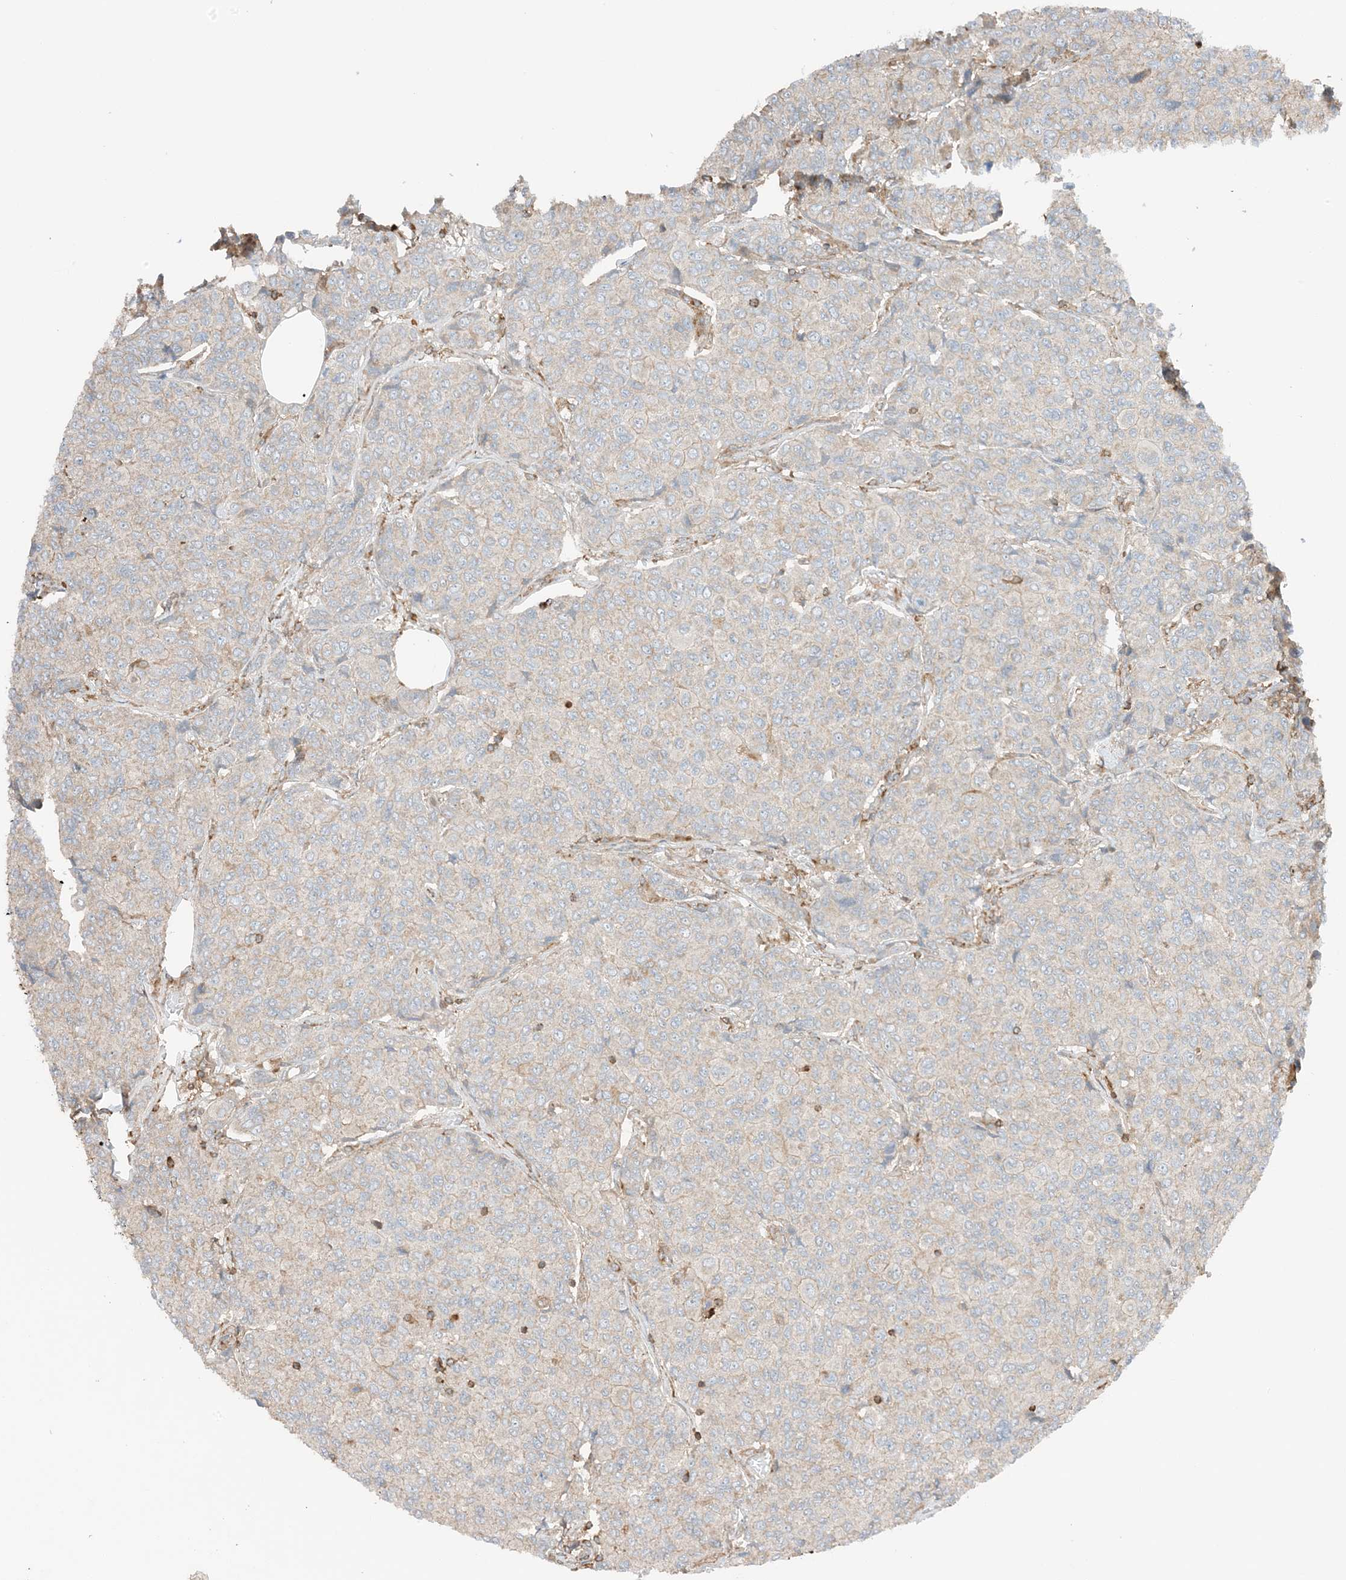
{"staining": {"intensity": "weak", "quantity": "<25%", "location": "cytoplasmic/membranous"}, "tissue": "breast cancer", "cell_type": "Tumor cells", "image_type": "cancer", "snomed": [{"axis": "morphology", "description": "Duct carcinoma"}, {"axis": "topography", "description": "Breast"}], "caption": "High power microscopy micrograph of an IHC micrograph of breast cancer, revealing no significant expression in tumor cells. The staining is performed using DAB brown chromogen with nuclei counter-stained in using hematoxylin.", "gene": "SLC25A12", "patient": {"sex": "female", "age": 55}}